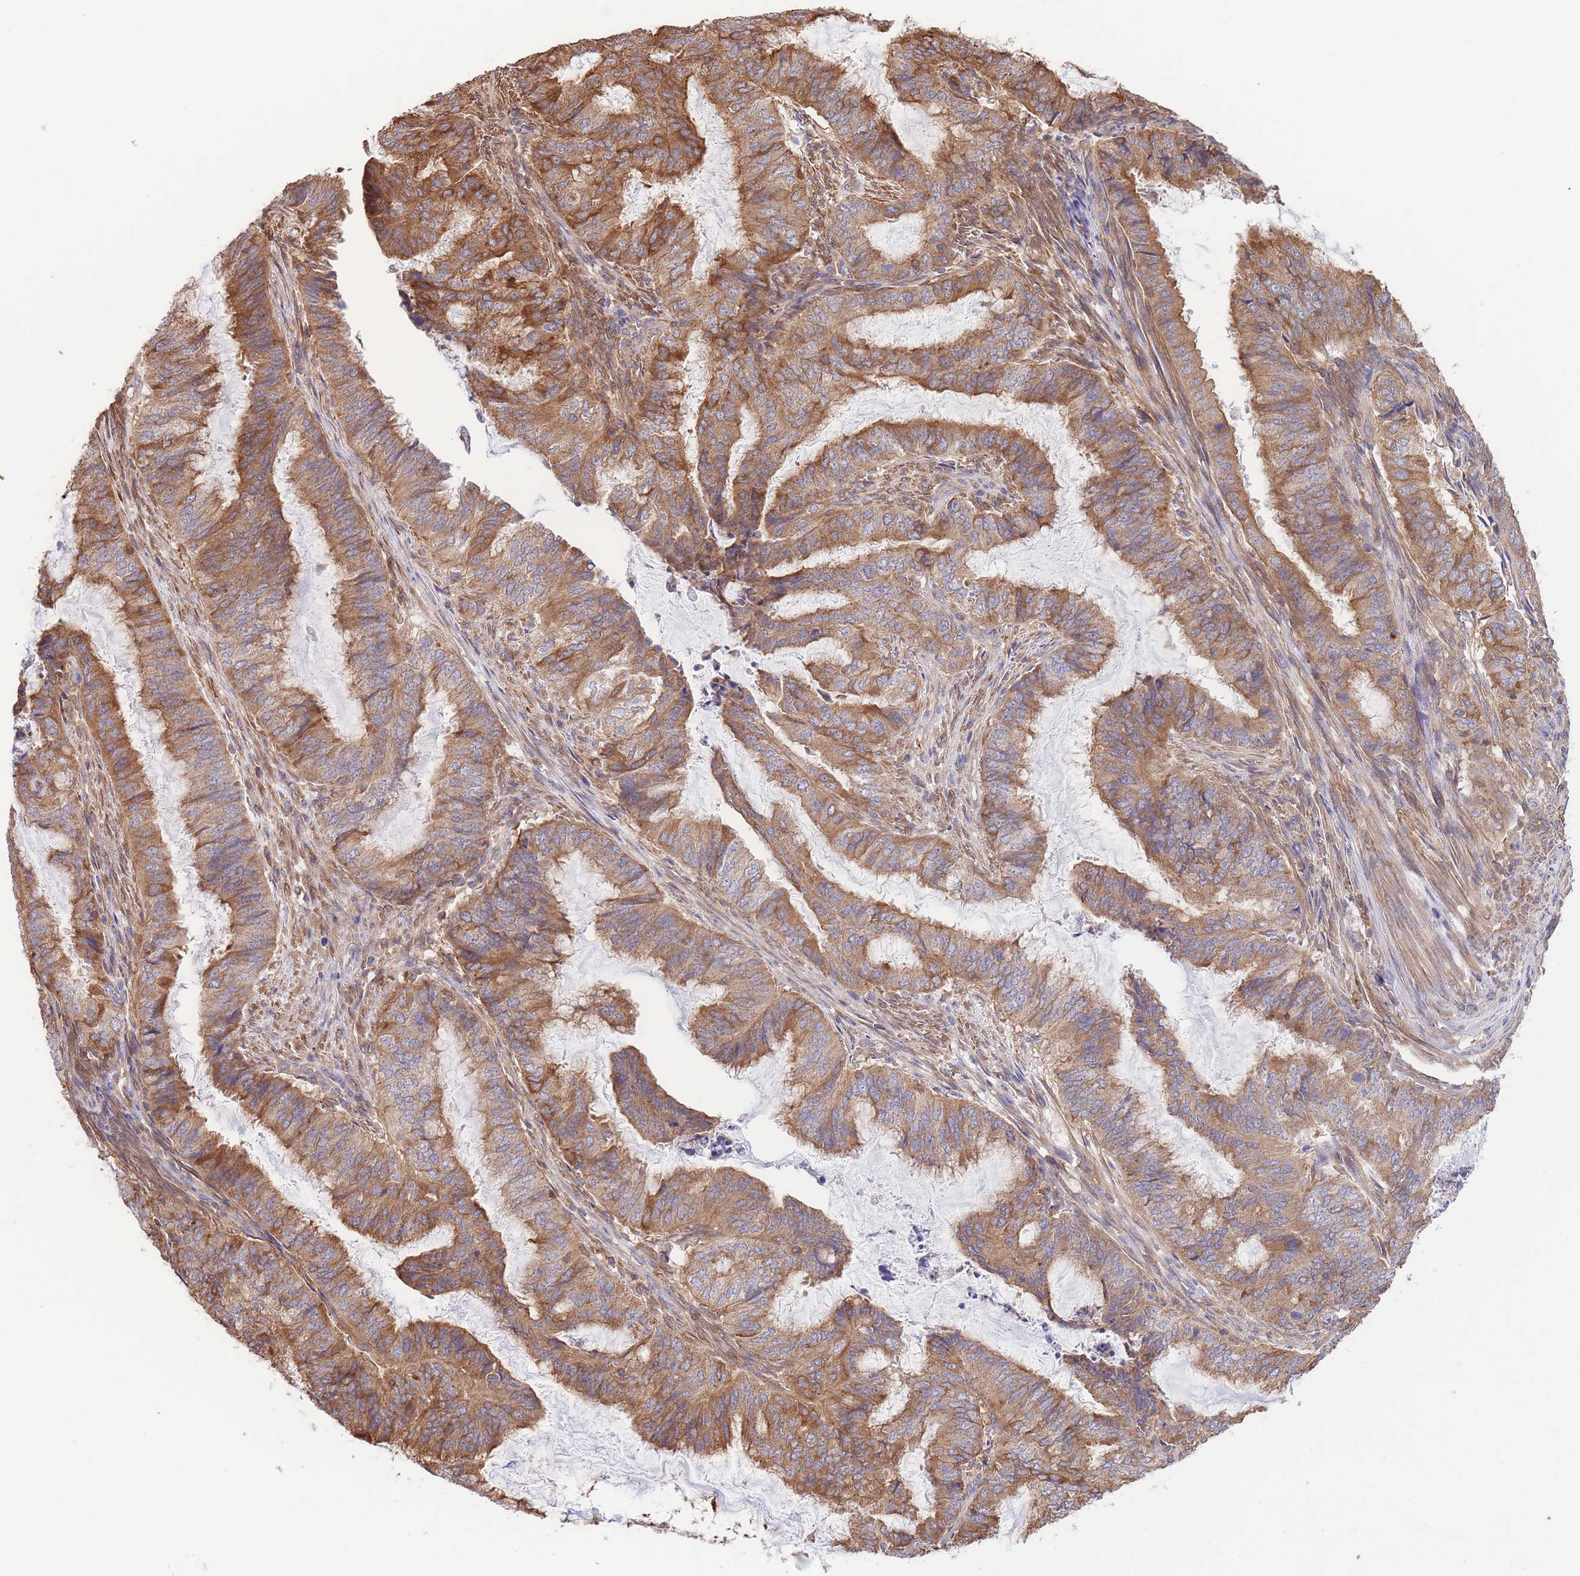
{"staining": {"intensity": "moderate", "quantity": "25%-75%", "location": "cytoplasmic/membranous"}, "tissue": "endometrial cancer", "cell_type": "Tumor cells", "image_type": "cancer", "snomed": [{"axis": "morphology", "description": "Adenocarcinoma, NOS"}, {"axis": "topography", "description": "Endometrium"}], "caption": "IHC photomicrograph of human endometrial cancer stained for a protein (brown), which reveals medium levels of moderate cytoplasmic/membranous positivity in about 25%-75% of tumor cells.", "gene": "LRRN4CL", "patient": {"sex": "female", "age": 51}}